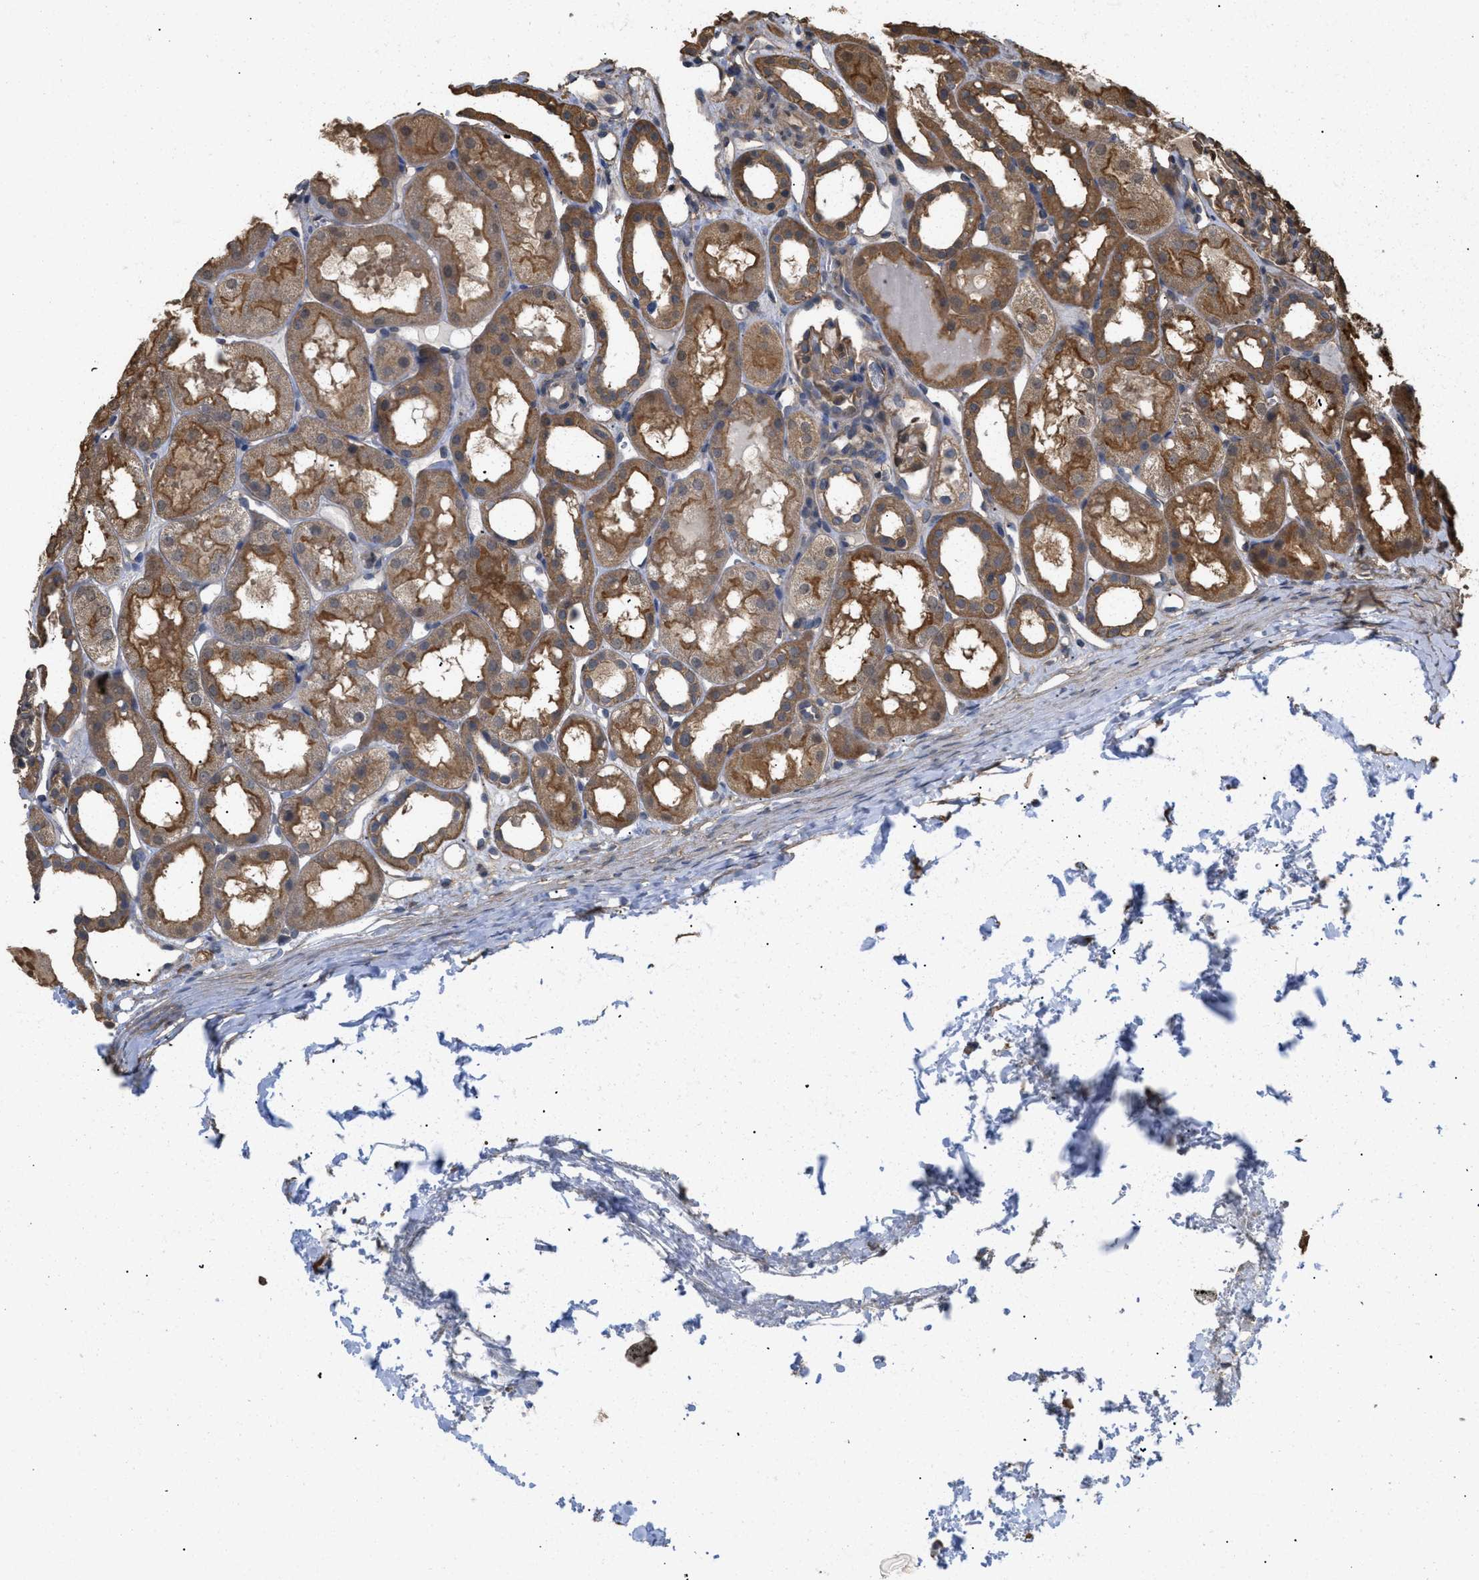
{"staining": {"intensity": "moderate", "quantity": ">75%", "location": "cytoplasmic/membranous"}, "tissue": "kidney", "cell_type": "Cells in glomeruli", "image_type": "normal", "snomed": [{"axis": "morphology", "description": "Normal tissue, NOS"}, {"axis": "topography", "description": "Kidney"}, {"axis": "topography", "description": "Urinary bladder"}], "caption": "Protein expression analysis of normal kidney shows moderate cytoplasmic/membranous expression in about >75% of cells in glomeruli. (Stains: DAB in brown, nuclei in blue, Microscopy: brightfield microscopy at high magnification).", "gene": "CALM1", "patient": {"sex": "male", "age": 16}}